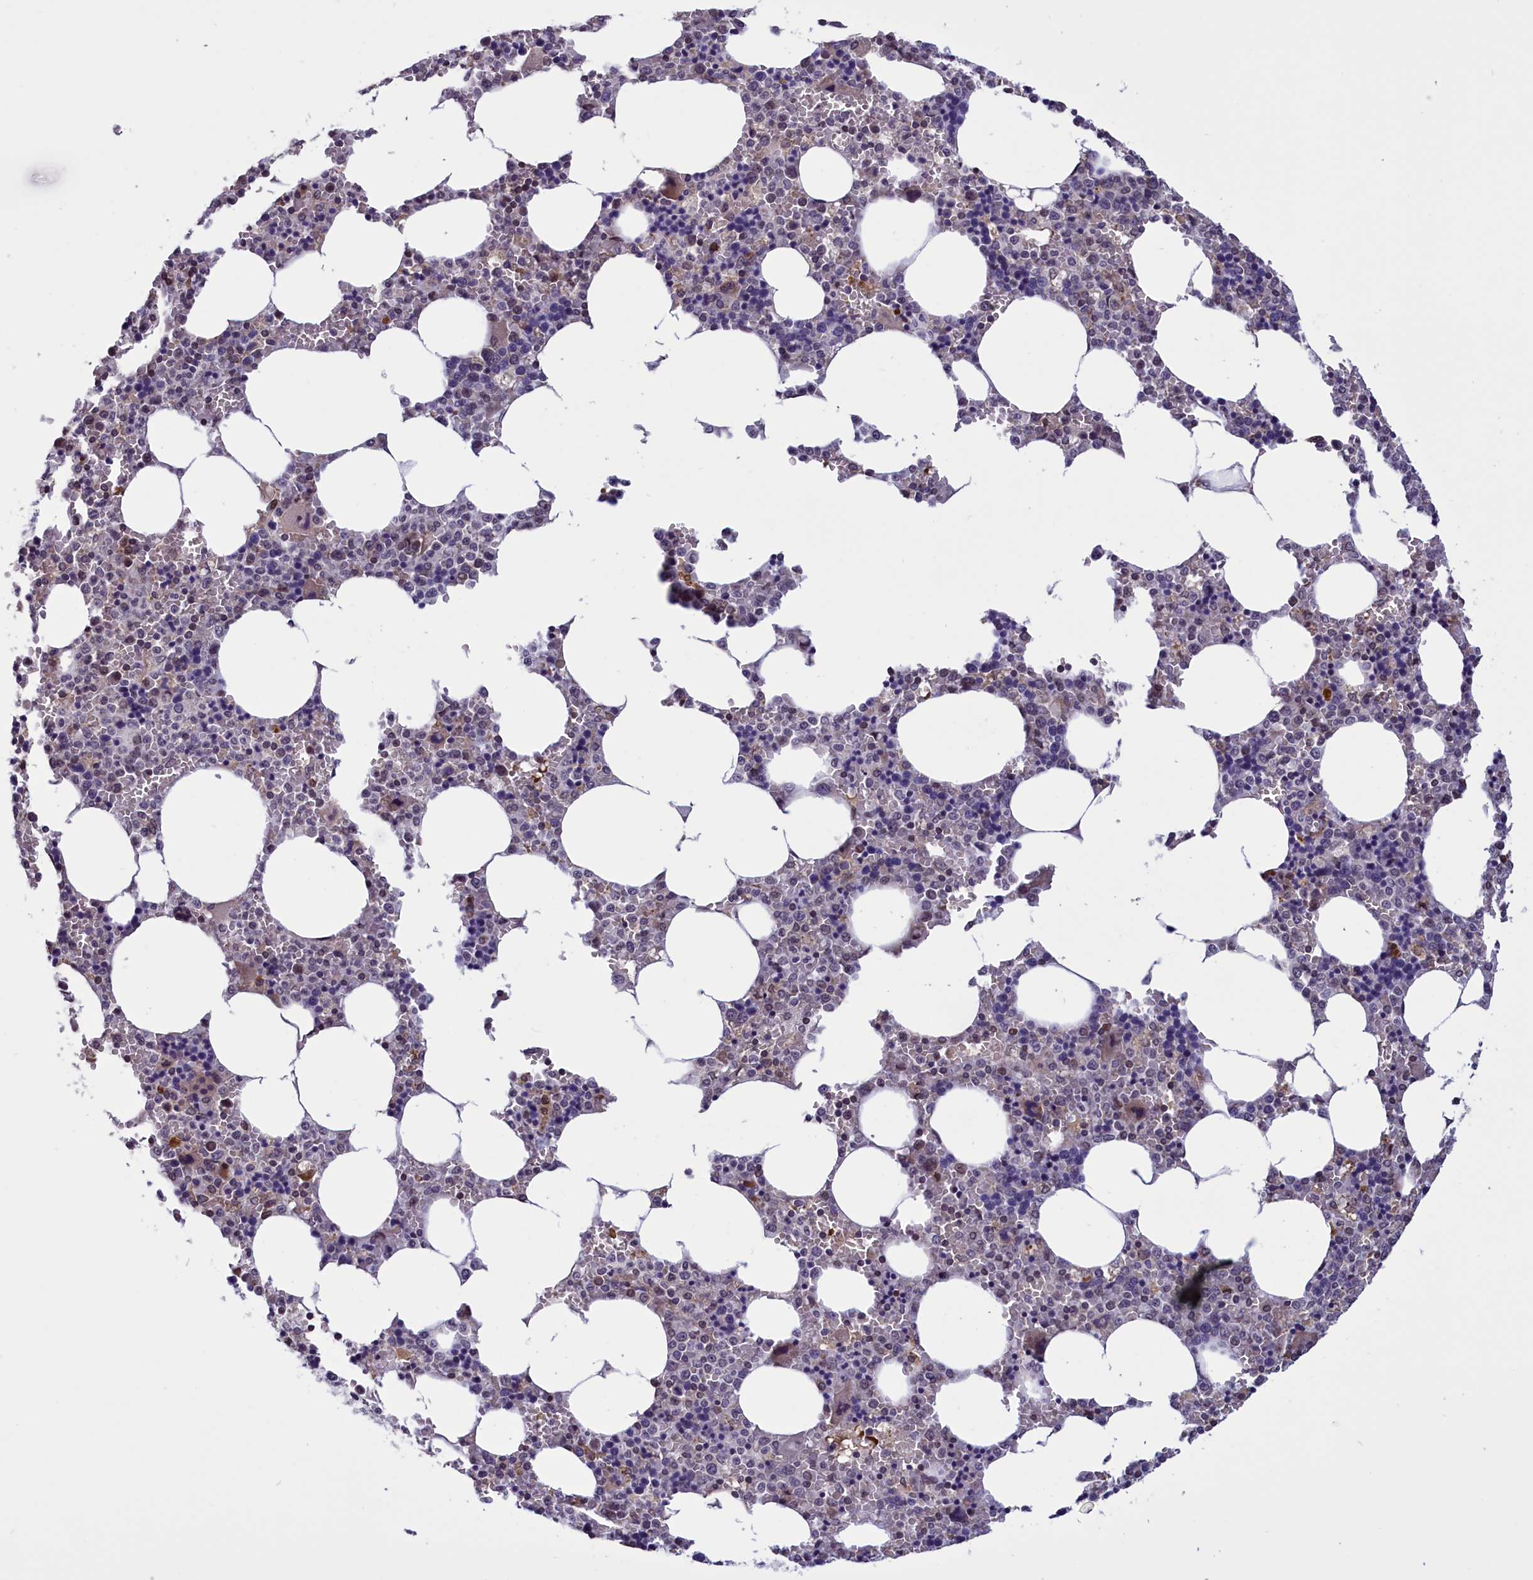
{"staining": {"intensity": "weak", "quantity": "<25%", "location": "cytoplasmic/membranous,nuclear"}, "tissue": "bone marrow", "cell_type": "Hematopoietic cells", "image_type": "normal", "snomed": [{"axis": "morphology", "description": "Normal tissue, NOS"}, {"axis": "topography", "description": "Bone marrow"}], "caption": "Immunohistochemistry (IHC) photomicrograph of benign human bone marrow stained for a protein (brown), which shows no staining in hematopoietic cells.", "gene": "PARS2", "patient": {"sex": "male", "age": 70}}